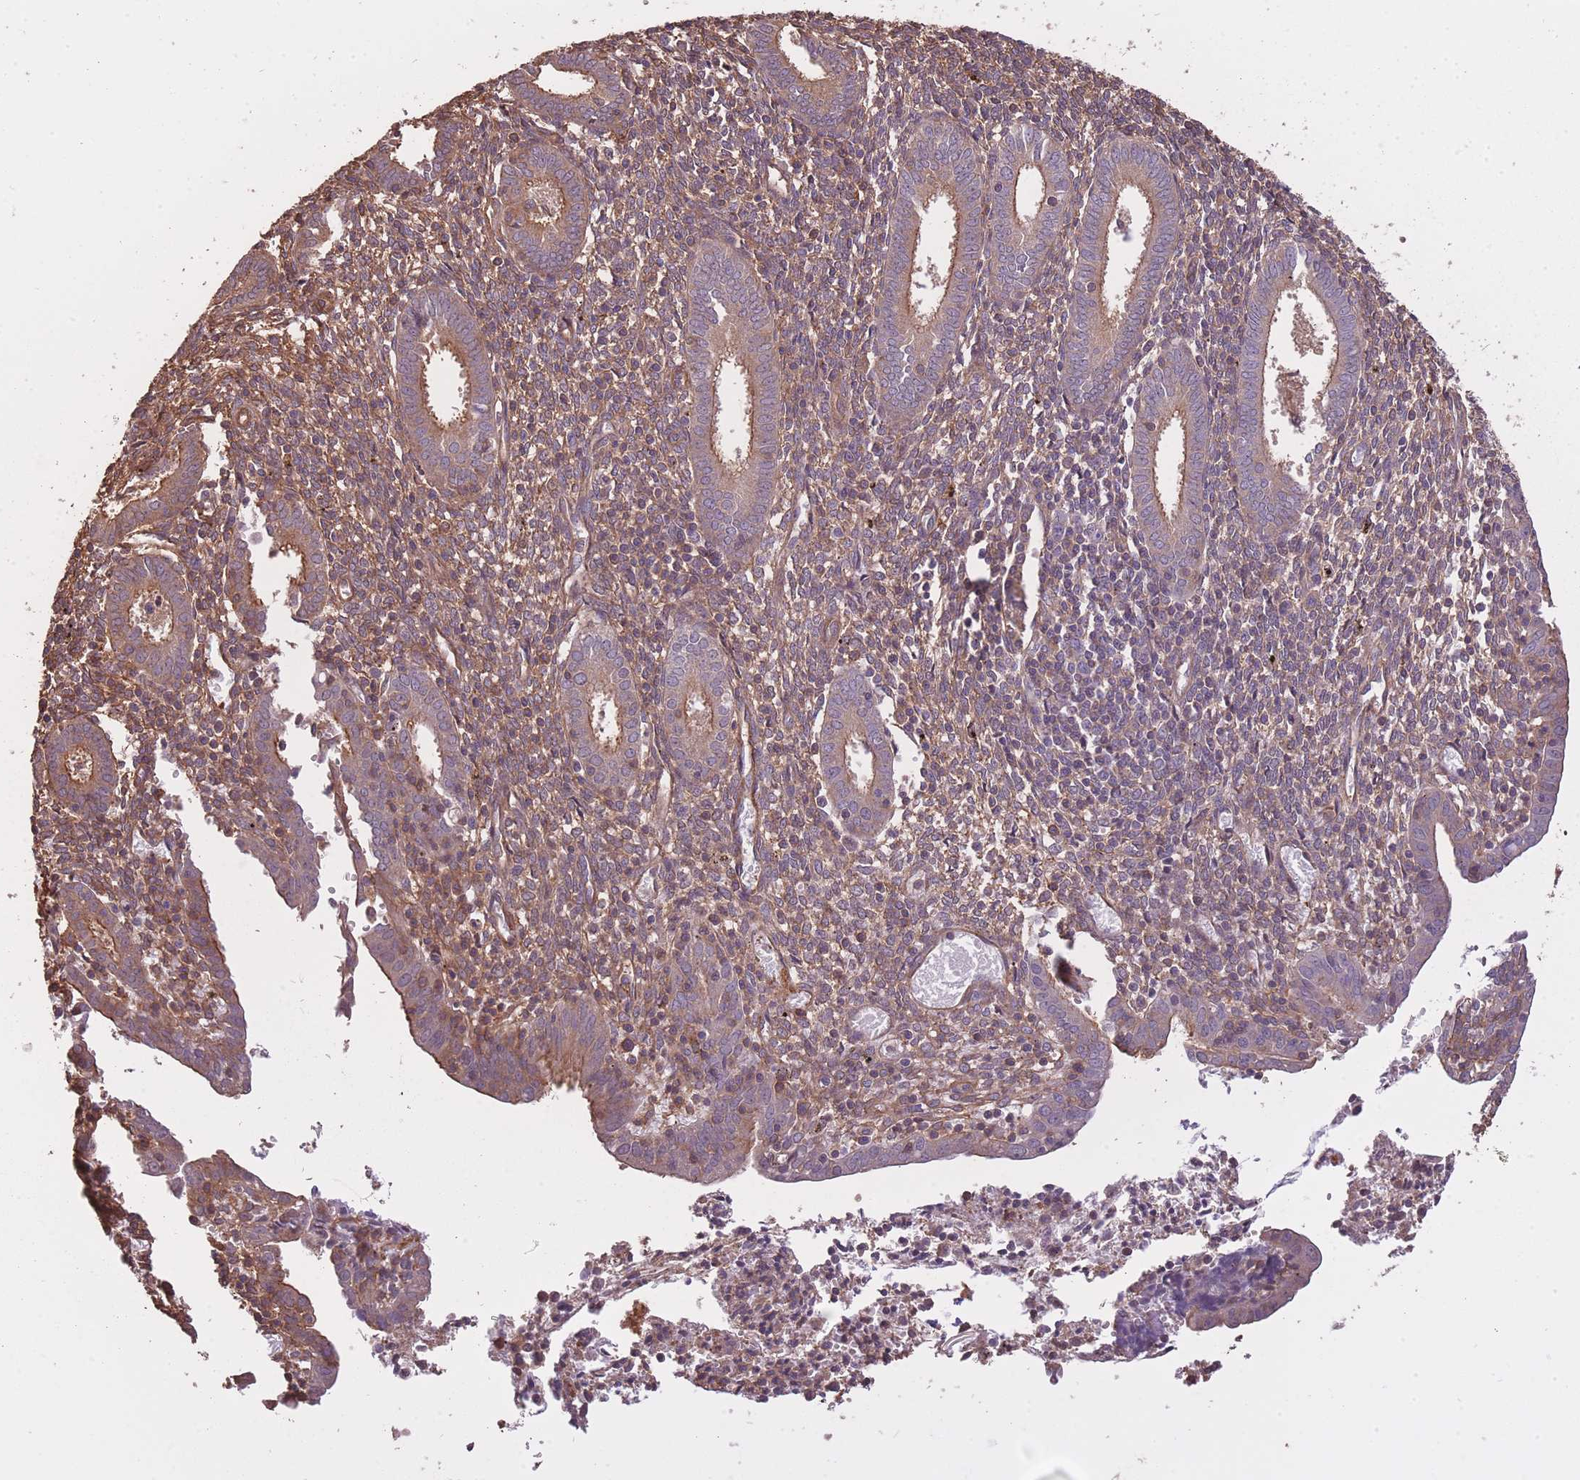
{"staining": {"intensity": "moderate", "quantity": "25%-75%", "location": "cytoplasmic/membranous"}, "tissue": "endometrium", "cell_type": "Cells in endometrial stroma", "image_type": "normal", "snomed": [{"axis": "morphology", "description": "Normal tissue, NOS"}, {"axis": "topography", "description": "Endometrium"}], "caption": "Human endometrium stained for a protein (brown) exhibits moderate cytoplasmic/membranous positive positivity in about 25%-75% of cells in endometrial stroma.", "gene": "ARMH3", "patient": {"sex": "female", "age": 41}}